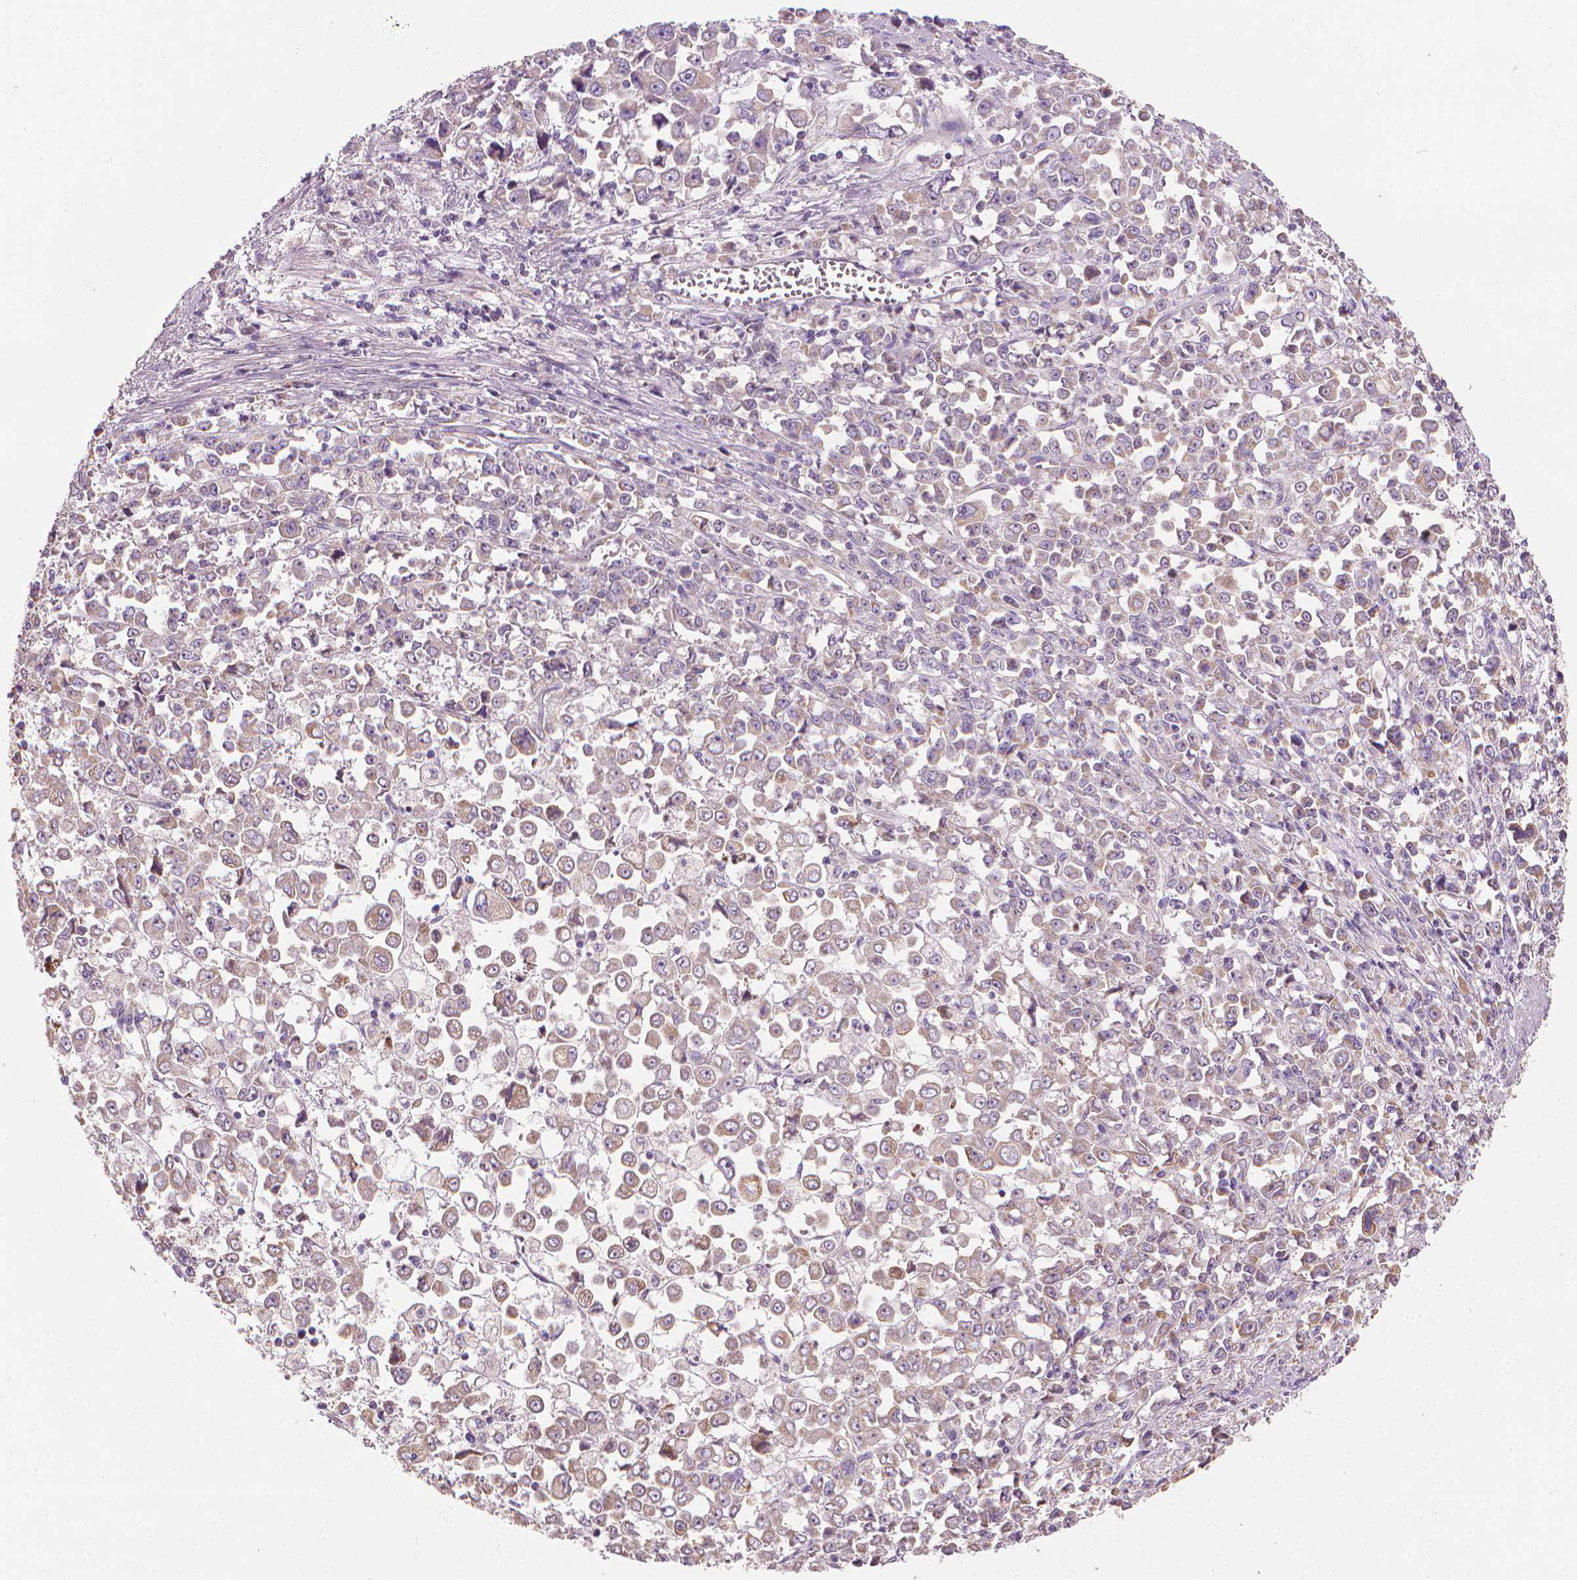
{"staining": {"intensity": "weak", "quantity": "<25%", "location": "cytoplasmic/membranous"}, "tissue": "stomach cancer", "cell_type": "Tumor cells", "image_type": "cancer", "snomed": [{"axis": "morphology", "description": "Adenocarcinoma, NOS"}, {"axis": "topography", "description": "Stomach, upper"}], "caption": "Immunohistochemical staining of stomach cancer (adenocarcinoma) exhibits no significant expression in tumor cells.", "gene": "RIIAD1", "patient": {"sex": "male", "age": 70}}